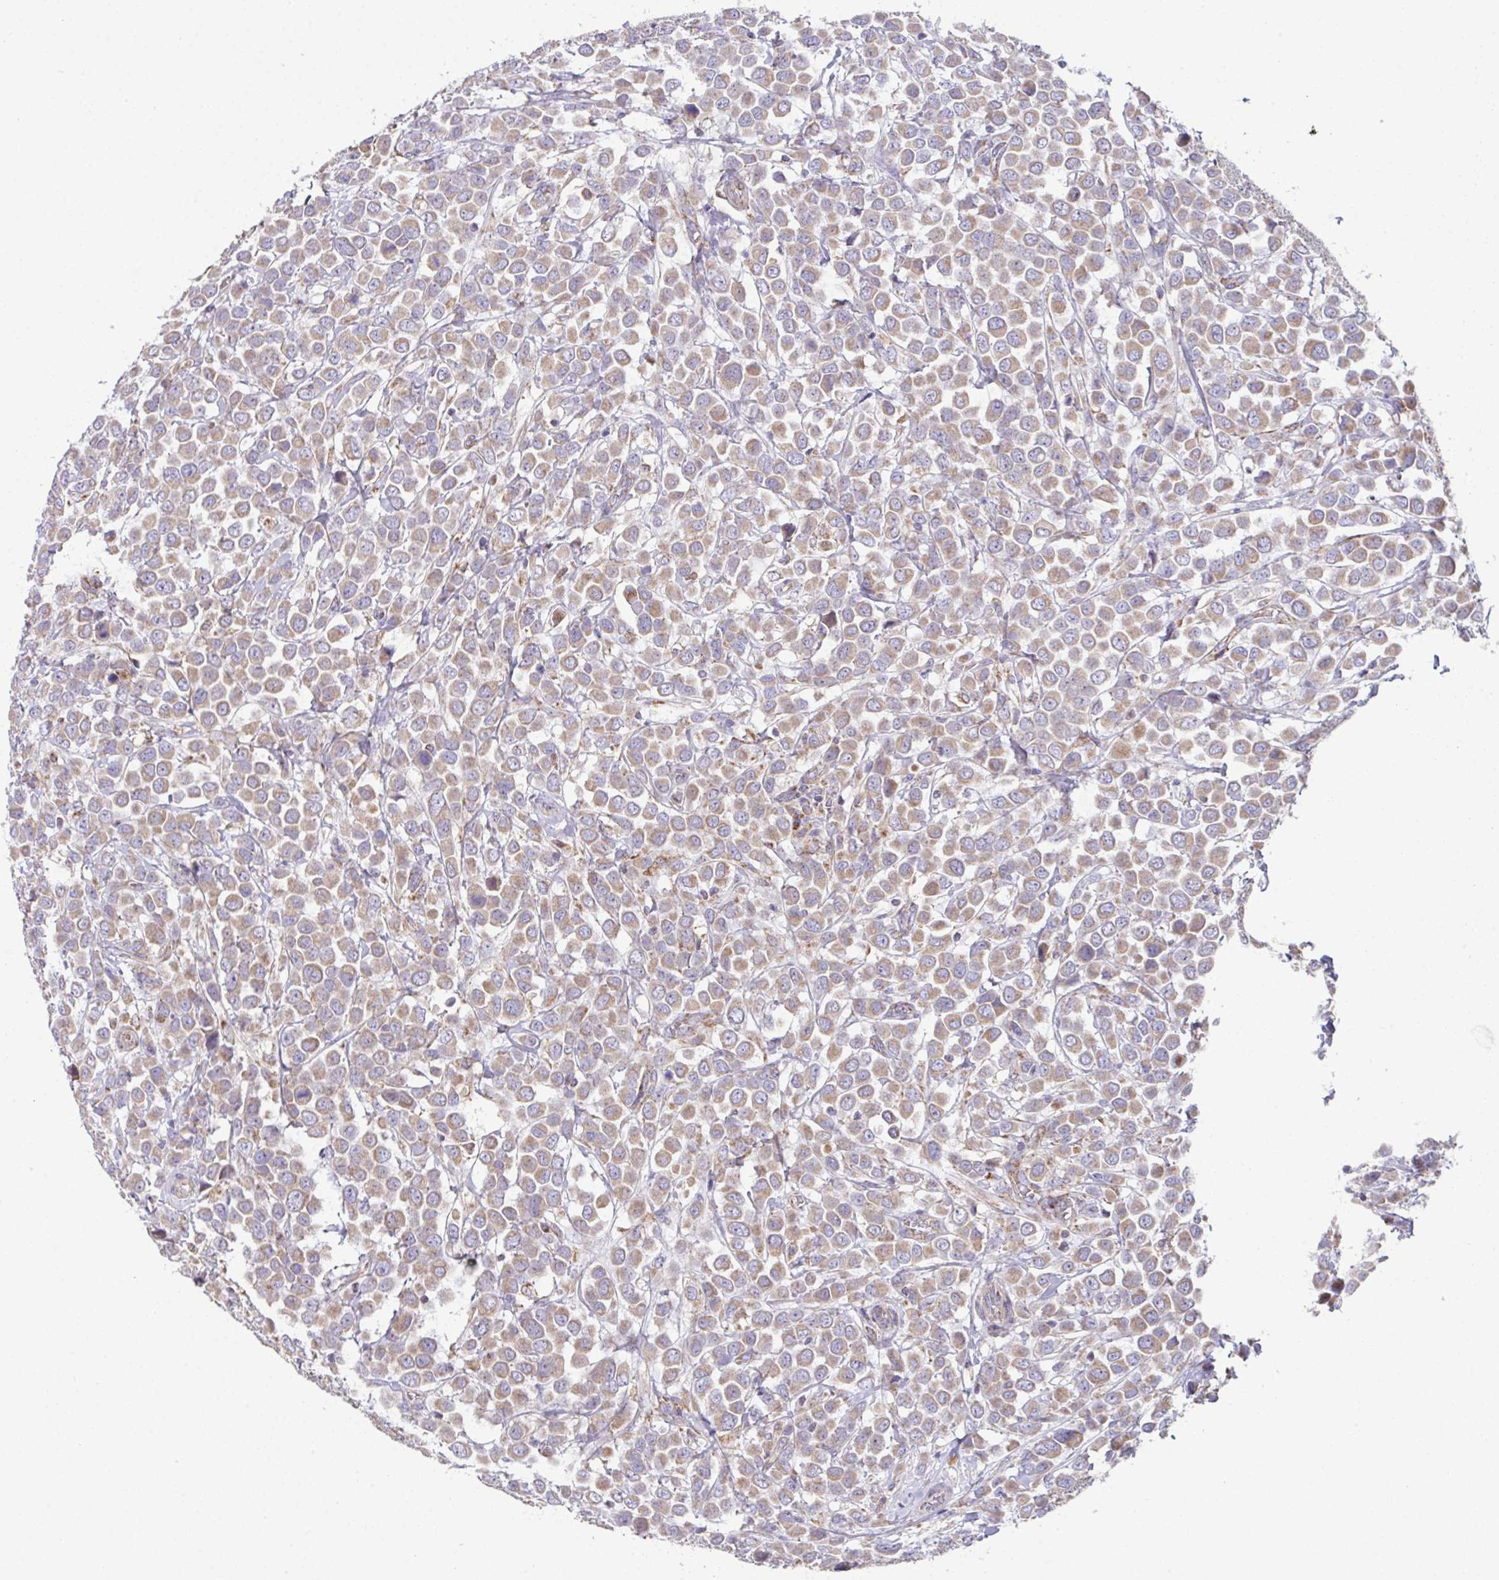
{"staining": {"intensity": "moderate", "quantity": ">75%", "location": "cytoplasmic/membranous"}, "tissue": "breast cancer", "cell_type": "Tumor cells", "image_type": "cancer", "snomed": [{"axis": "morphology", "description": "Duct carcinoma"}, {"axis": "topography", "description": "Breast"}], "caption": "Immunohistochemistry (IHC) (DAB) staining of human breast cancer shows moderate cytoplasmic/membranous protein expression in approximately >75% of tumor cells. (Stains: DAB (3,3'-diaminobenzidine) in brown, nuclei in blue, Microscopy: brightfield microscopy at high magnification).", "gene": "DOK7", "patient": {"sex": "female", "age": 61}}